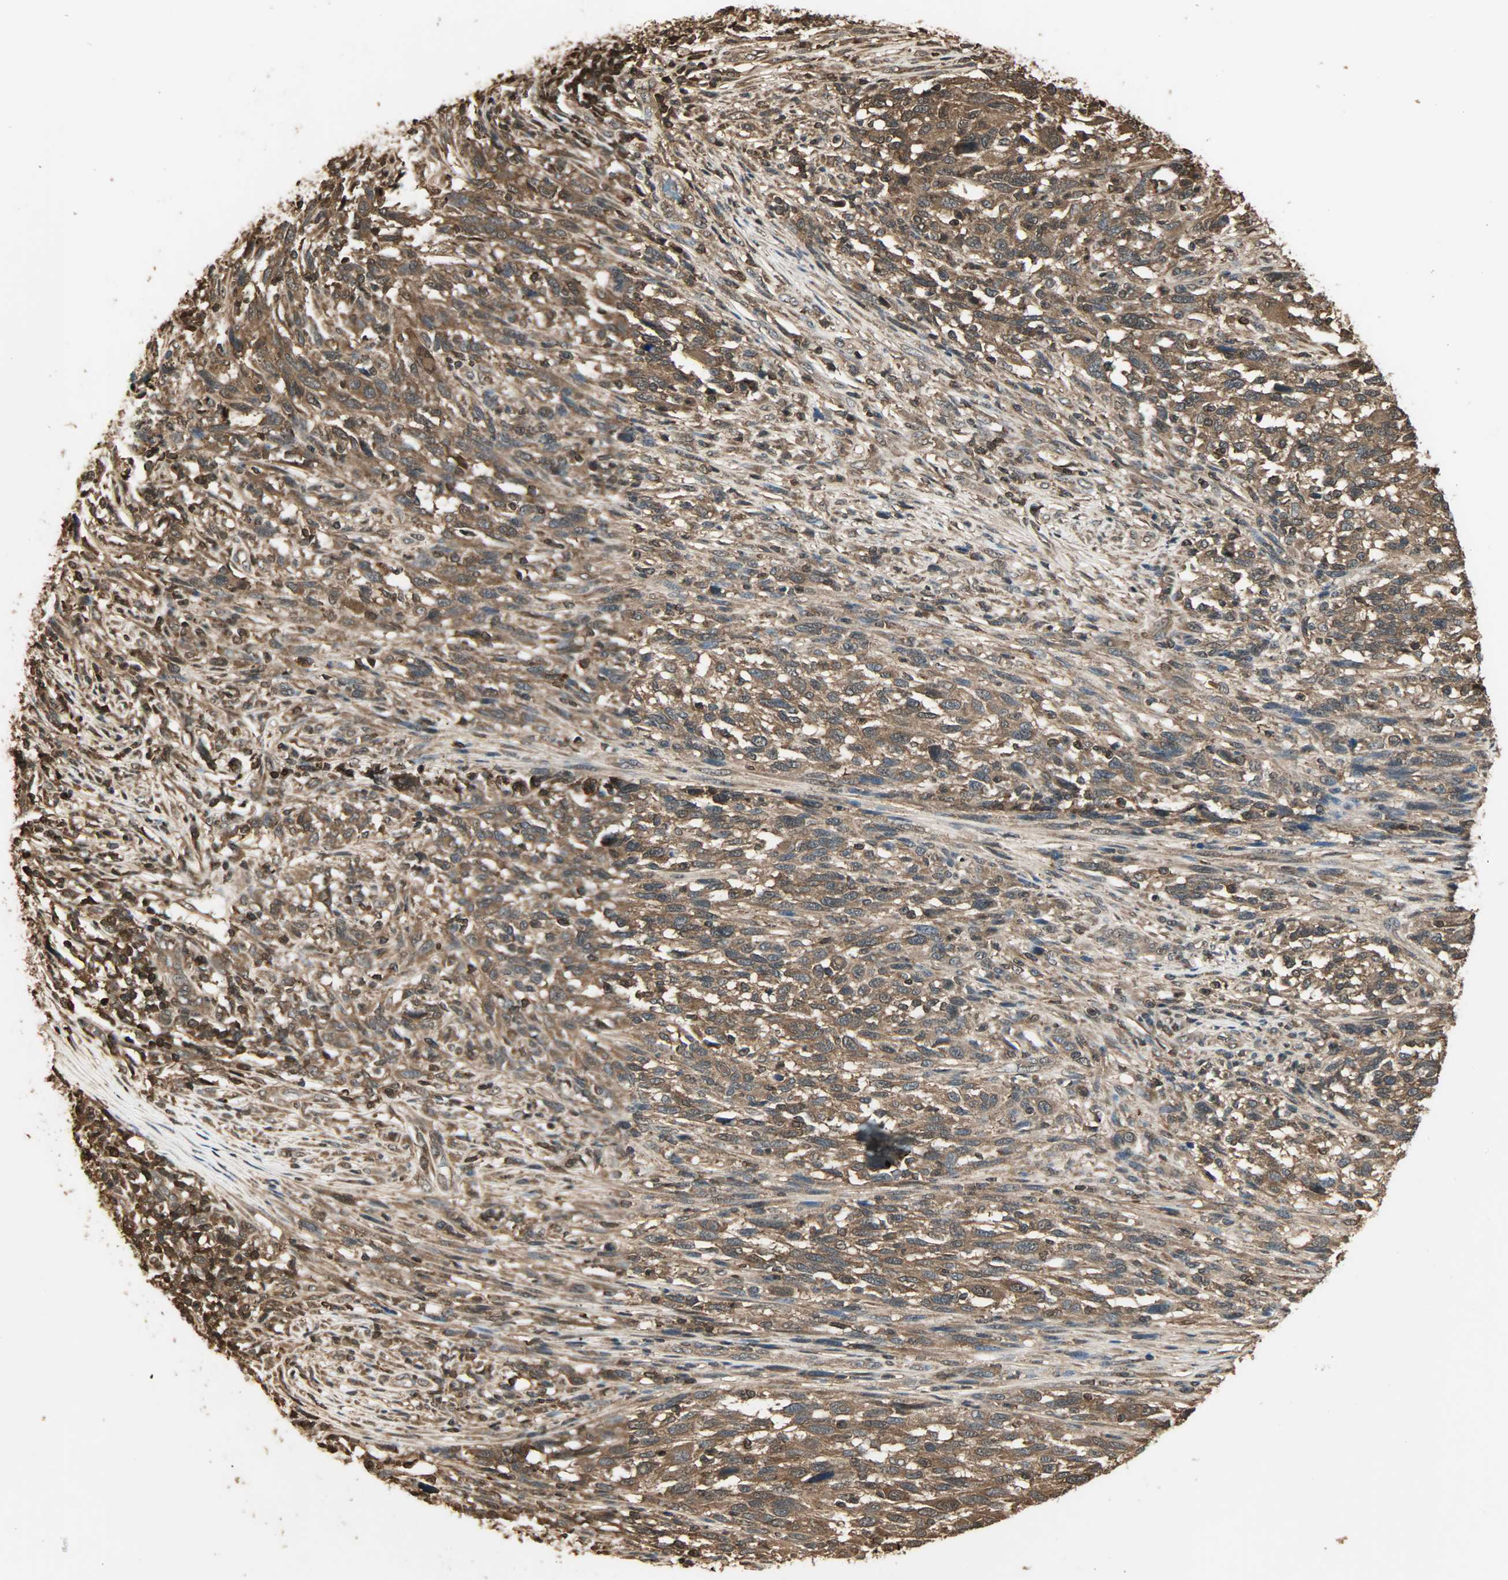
{"staining": {"intensity": "strong", "quantity": ">75%", "location": "cytoplasmic/membranous,nuclear"}, "tissue": "melanoma", "cell_type": "Tumor cells", "image_type": "cancer", "snomed": [{"axis": "morphology", "description": "Malignant melanoma, Metastatic site"}, {"axis": "topography", "description": "Lymph node"}], "caption": "Strong cytoplasmic/membranous and nuclear expression for a protein is identified in about >75% of tumor cells of malignant melanoma (metastatic site) using IHC.", "gene": "YWHAZ", "patient": {"sex": "male", "age": 61}}